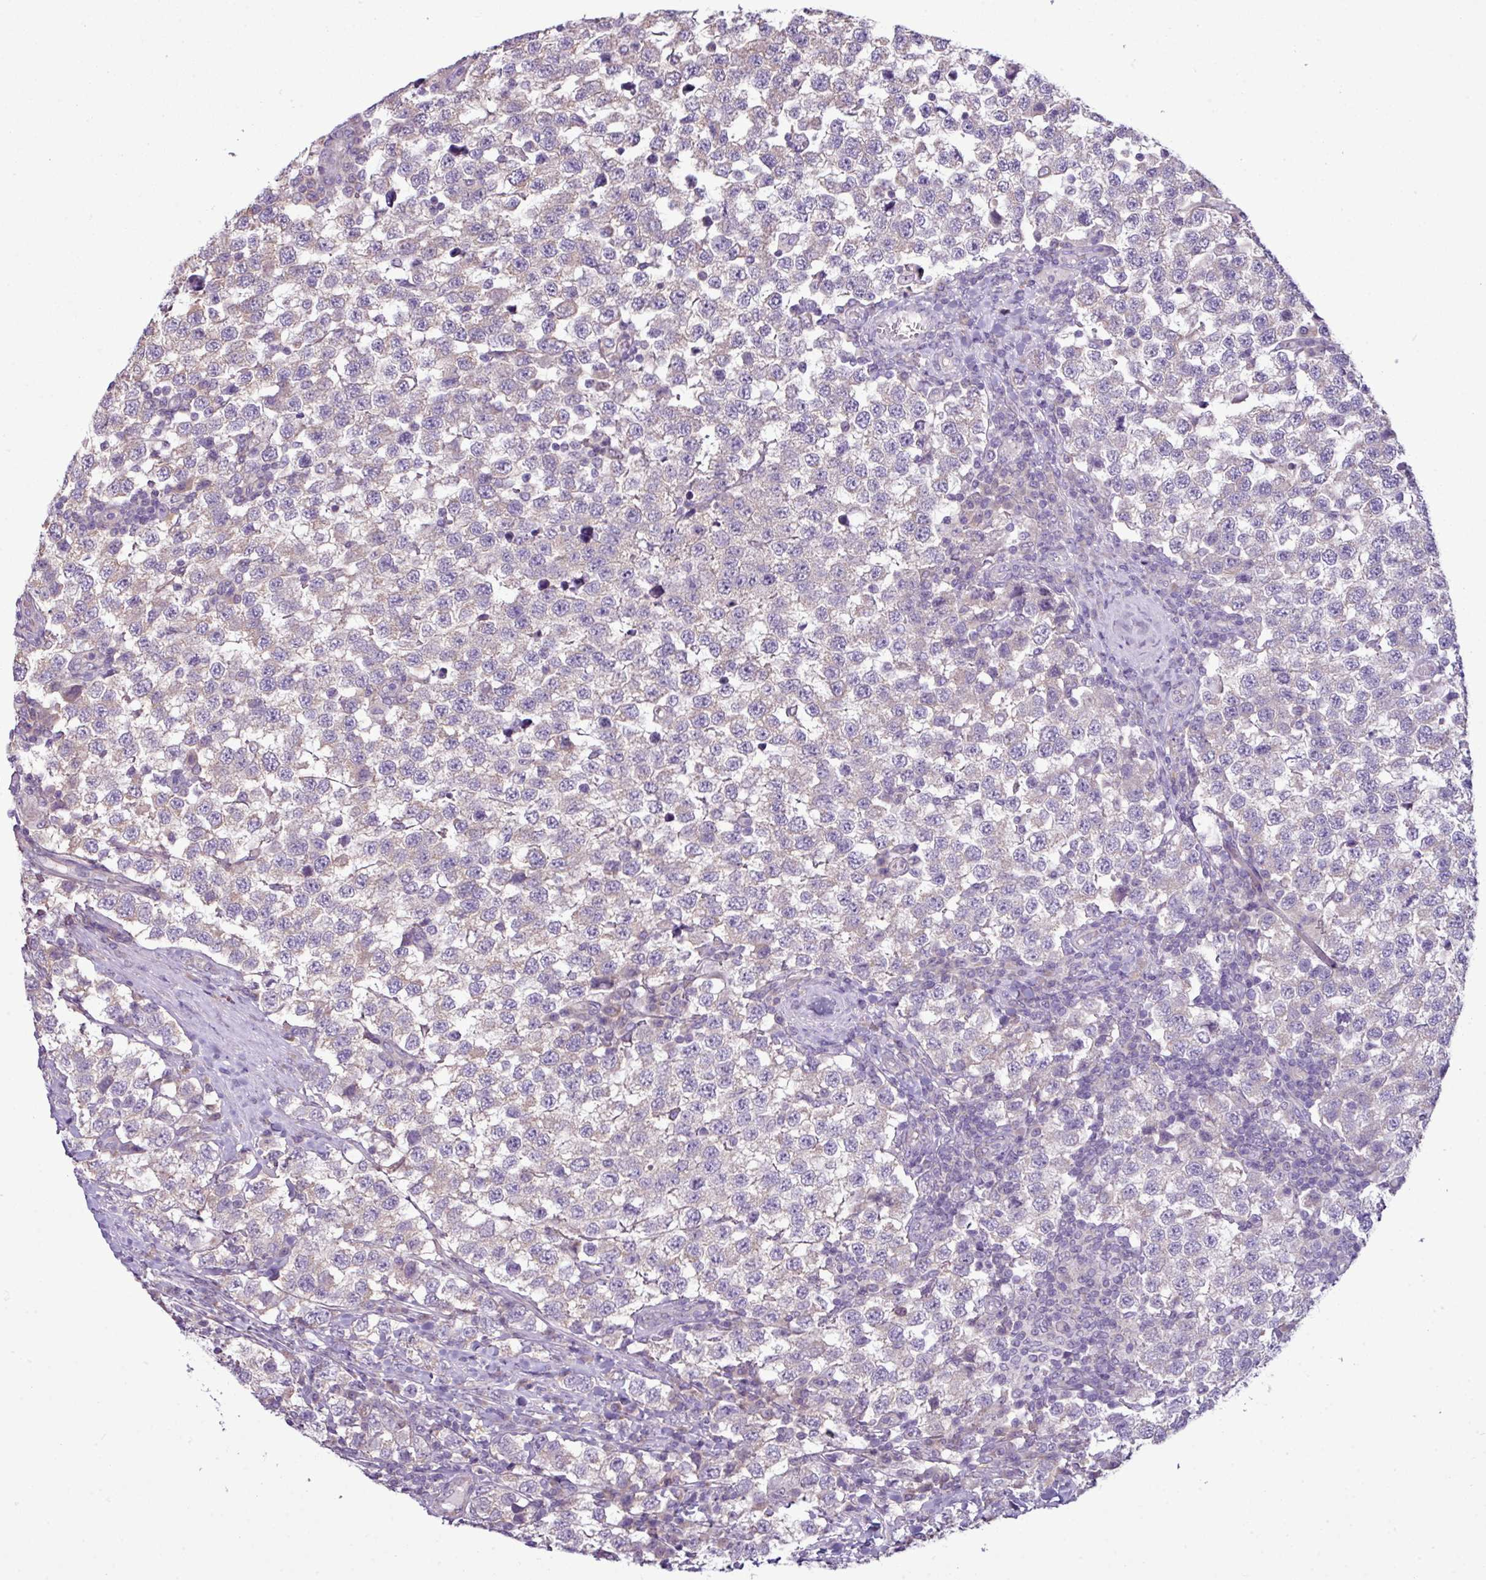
{"staining": {"intensity": "weak", "quantity": "<25%", "location": "cytoplasmic/membranous"}, "tissue": "testis cancer", "cell_type": "Tumor cells", "image_type": "cancer", "snomed": [{"axis": "morphology", "description": "Seminoma, NOS"}, {"axis": "topography", "description": "Testis"}], "caption": "Testis cancer (seminoma) stained for a protein using IHC demonstrates no expression tumor cells.", "gene": "AGAP5", "patient": {"sex": "male", "age": 34}}